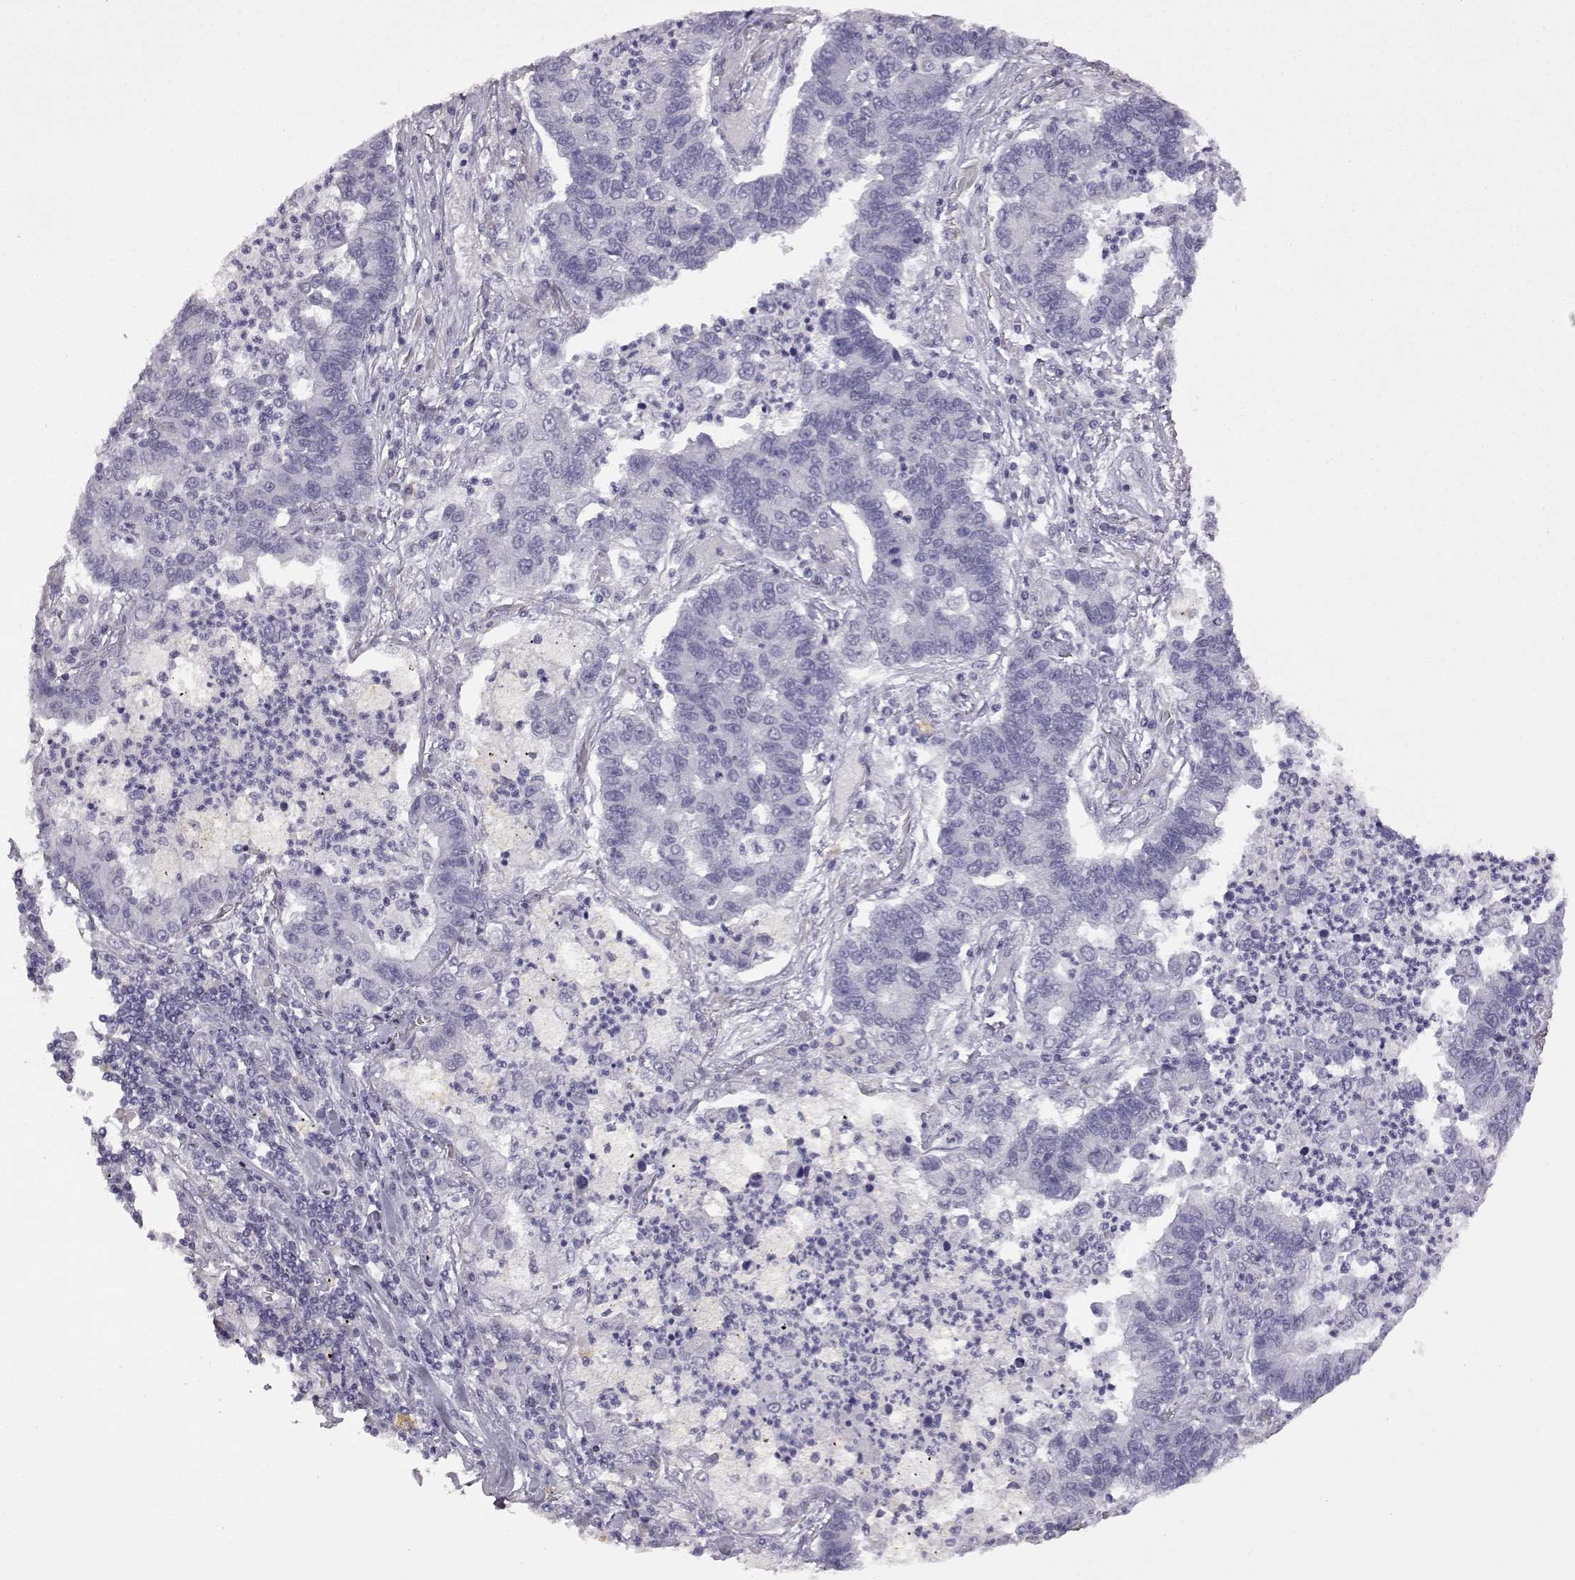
{"staining": {"intensity": "negative", "quantity": "none", "location": "none"}, "tissue": "lung cancer", "cell_type": "Tumor cells", "image_type": "cancer", "snomed": [{"axis": "morphology", "description": "Adenocarcinoma, NOS"}, {"axis": "topography", "description": "Lung"}], "caption": "A high-resolution photomicrograph shows immunohistochemistry (IHC) staining of lung adenocarcinoma, which exhibits no significant expression in tumor cells.", "gene": "VGF", "patient": {"sex": "female", "age": 57}}